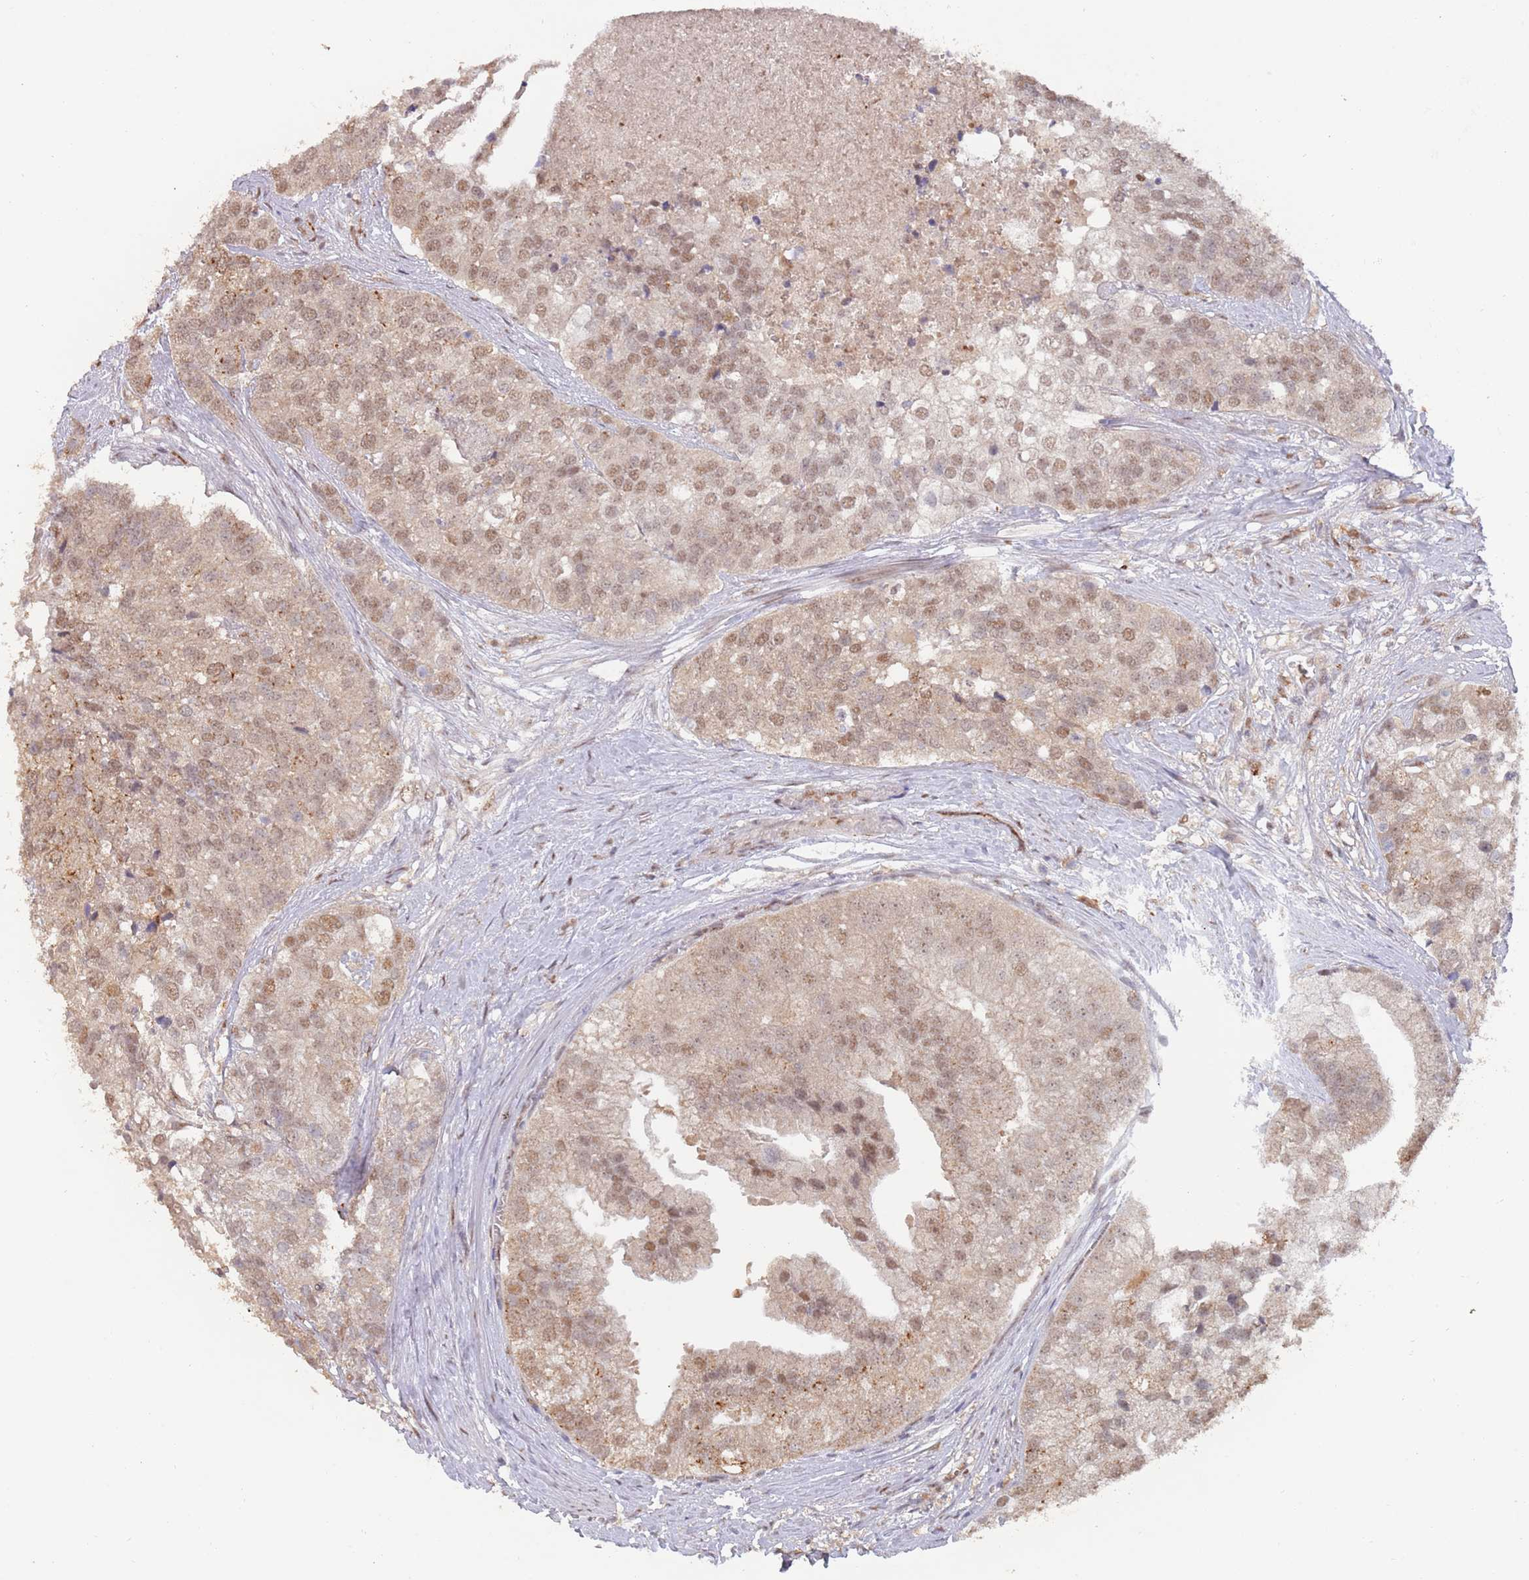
{"staining": {"intensity": "moderate", "quantity": "25%-75%", "location": "nuclear"}, "tissue": "prostate cancer", "cell_type": "Tumor cells", "image_type": "cancer", "snomed": [{"axis": "morphology", "description": "Adenocarcinoma, High grade"}, {"axis": "topography", "description": "Prostate"}], "caption": "Moderate nuclear protein positivity is identified in about 25%-75% of tumor cells in prostate adenocarcinoma (high-grade). (Stains: DAB (3,3'-diaminobenzidine) in brown, nuclei in blue, Microscopy: brightfield microscopy at high magnification).", "gene": "RFXANK", "patient": {"sex": "male", "age": 62}}